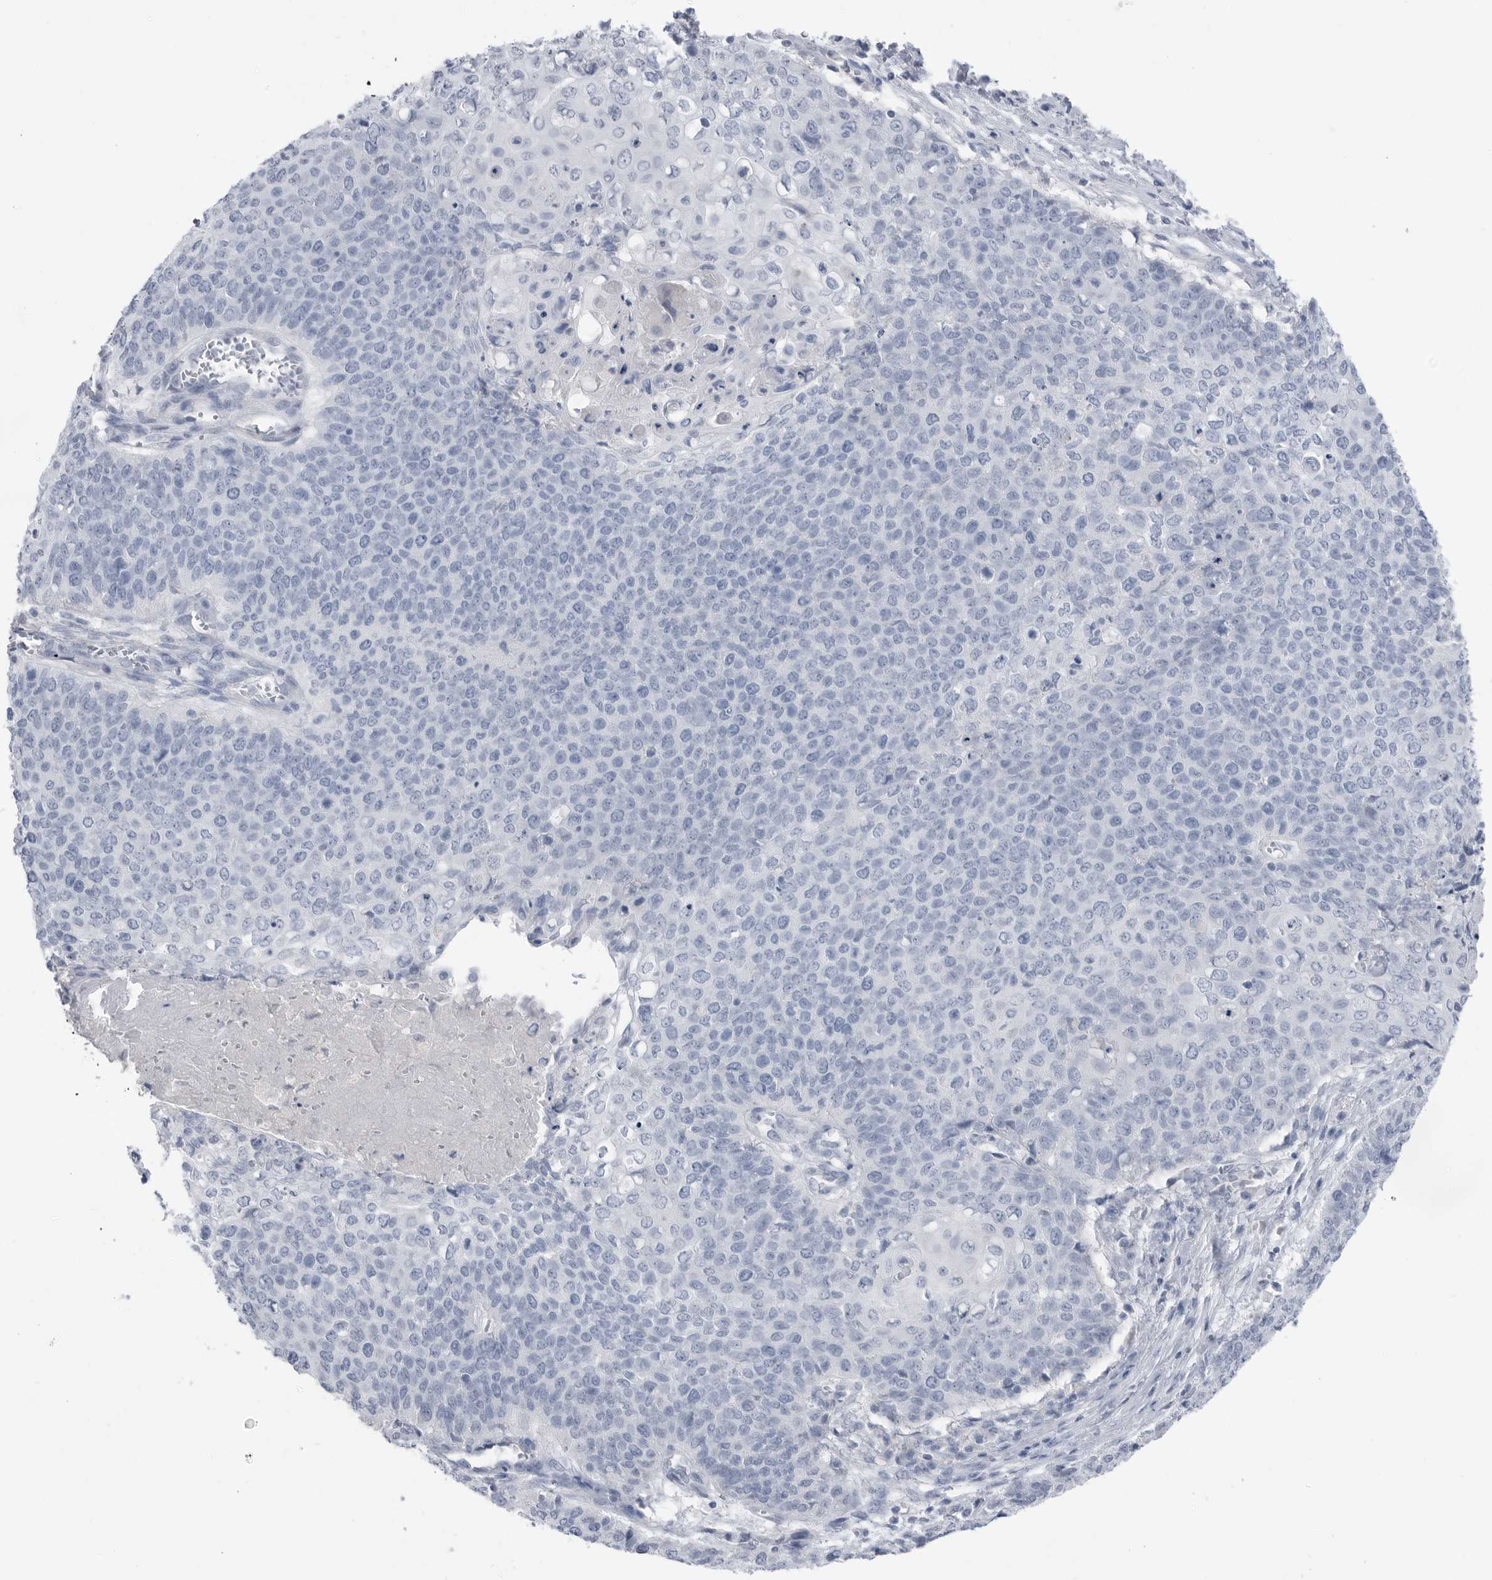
{"staining": {"intensity": "negative", "quantity": "none", "location": "none"}, "tissue": "cervical cancer", "cell_type": "Tumor cells", "image_type": "cancer", "snomed": [{"axis": "morphology", "description": "Squamous cell carcinoma, NOS"}, {"axis": "topography", "description": "Cervix"}], "caption": "A photomicrograph of human squamous cell carcinoma (cervical) is negative for staining in tumor cells. The staining is performed using DAB (3,3'-diaminobenzidine) brown chromogen with nuclei counter-stained in using hematoxylin.", "gene": "ABHD12", "patient": {"sex": "female", "age": 39}}